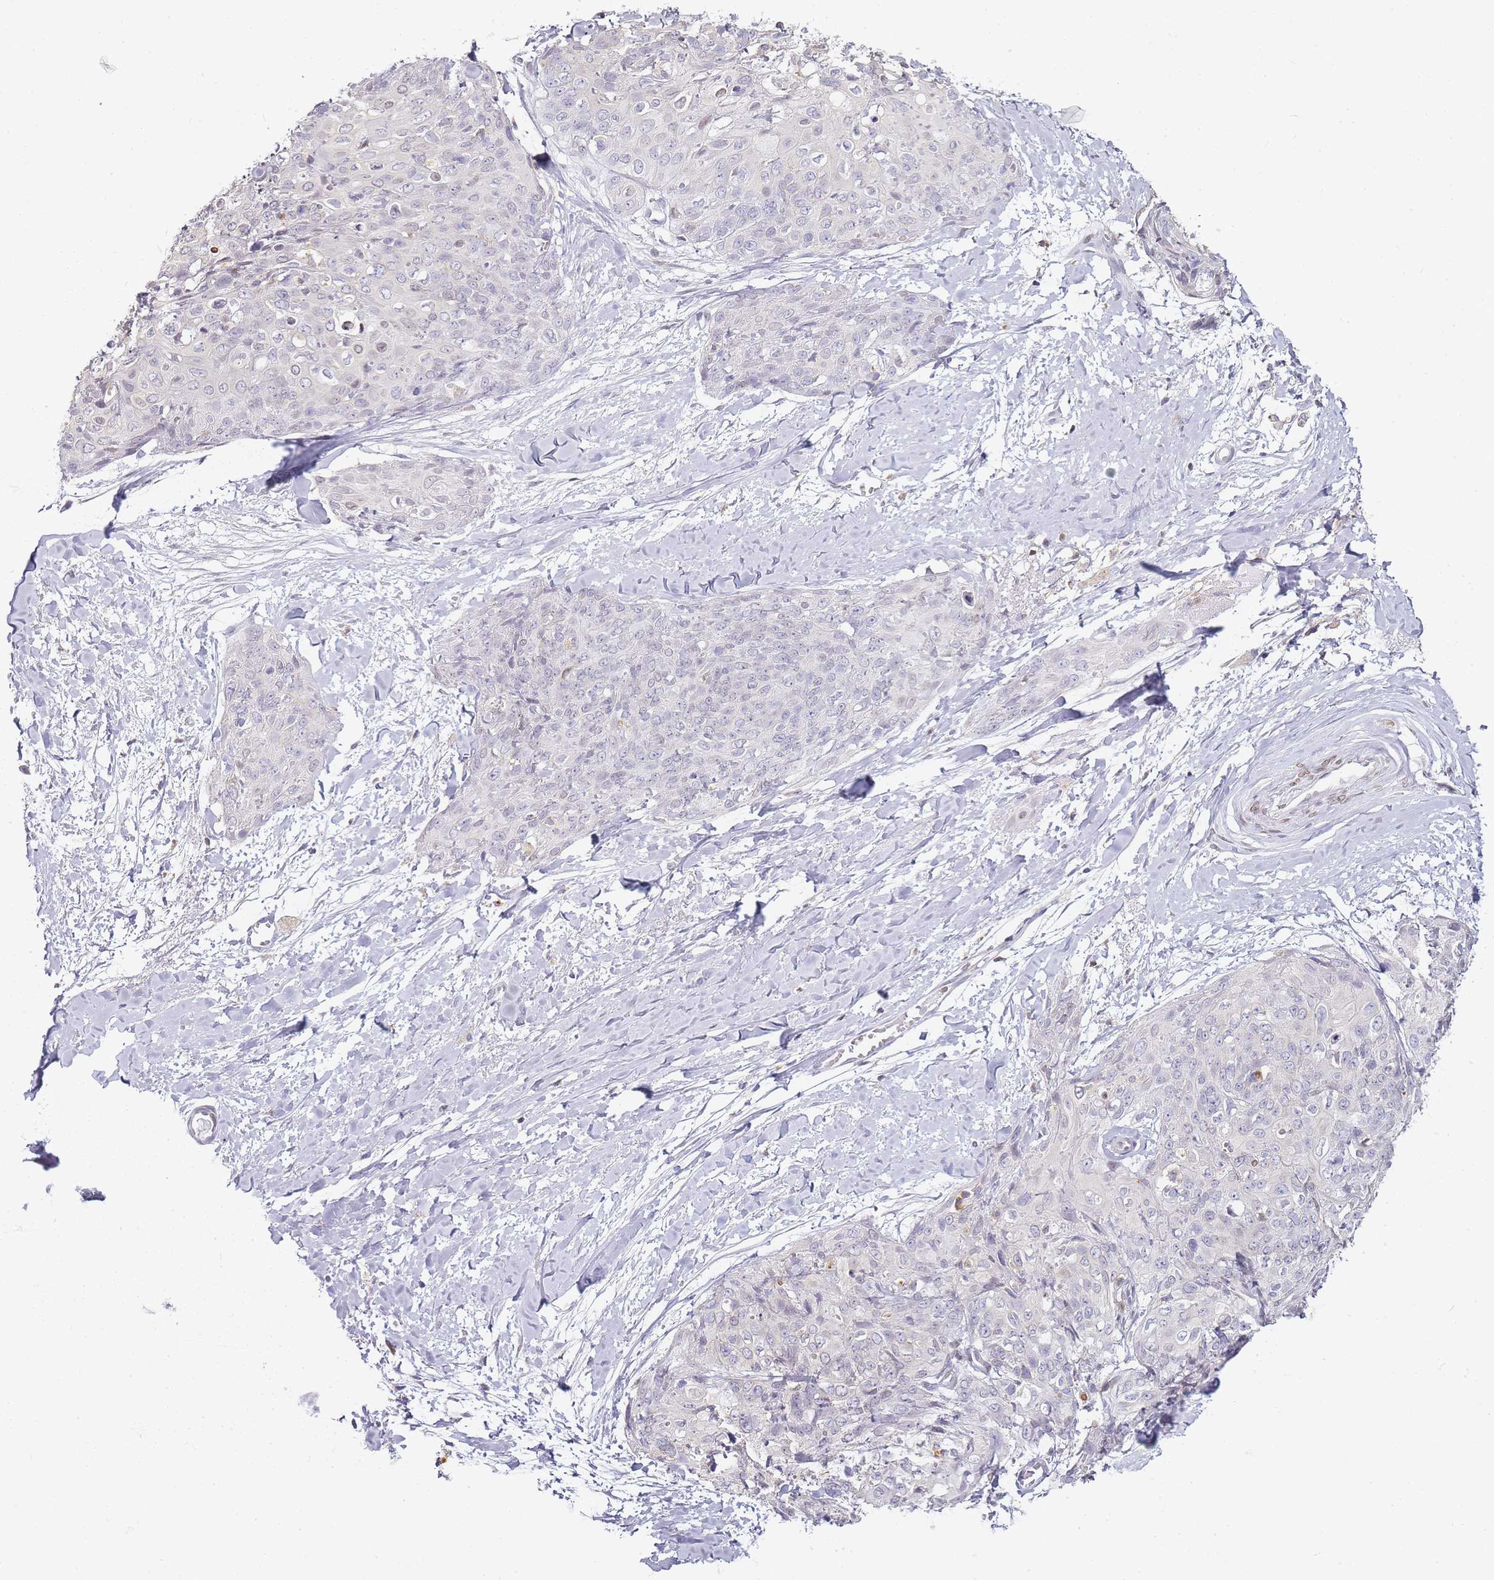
{"staining": {"intensity": "negative", "quantity": "none", "location": "none"}, "tissue": "skin cancer", "cell_type": "Tumor cells", "image_type": "cancer", "snomed": [{"axis": "morphology", "description": "Squamous cell carcinoma, NOS"}, {"axis": "topography", "description": "Skin"}, {"axis": "topography", "description": "Vulva"}], "caption": "This is an immunohistochemistry (IHC) photomicrograph of human skin squamous cell carcinoma. There is no expression in tumor cells.", "gene": "JAKMIP1", "patient": {"sex": "female", "age": 85}}